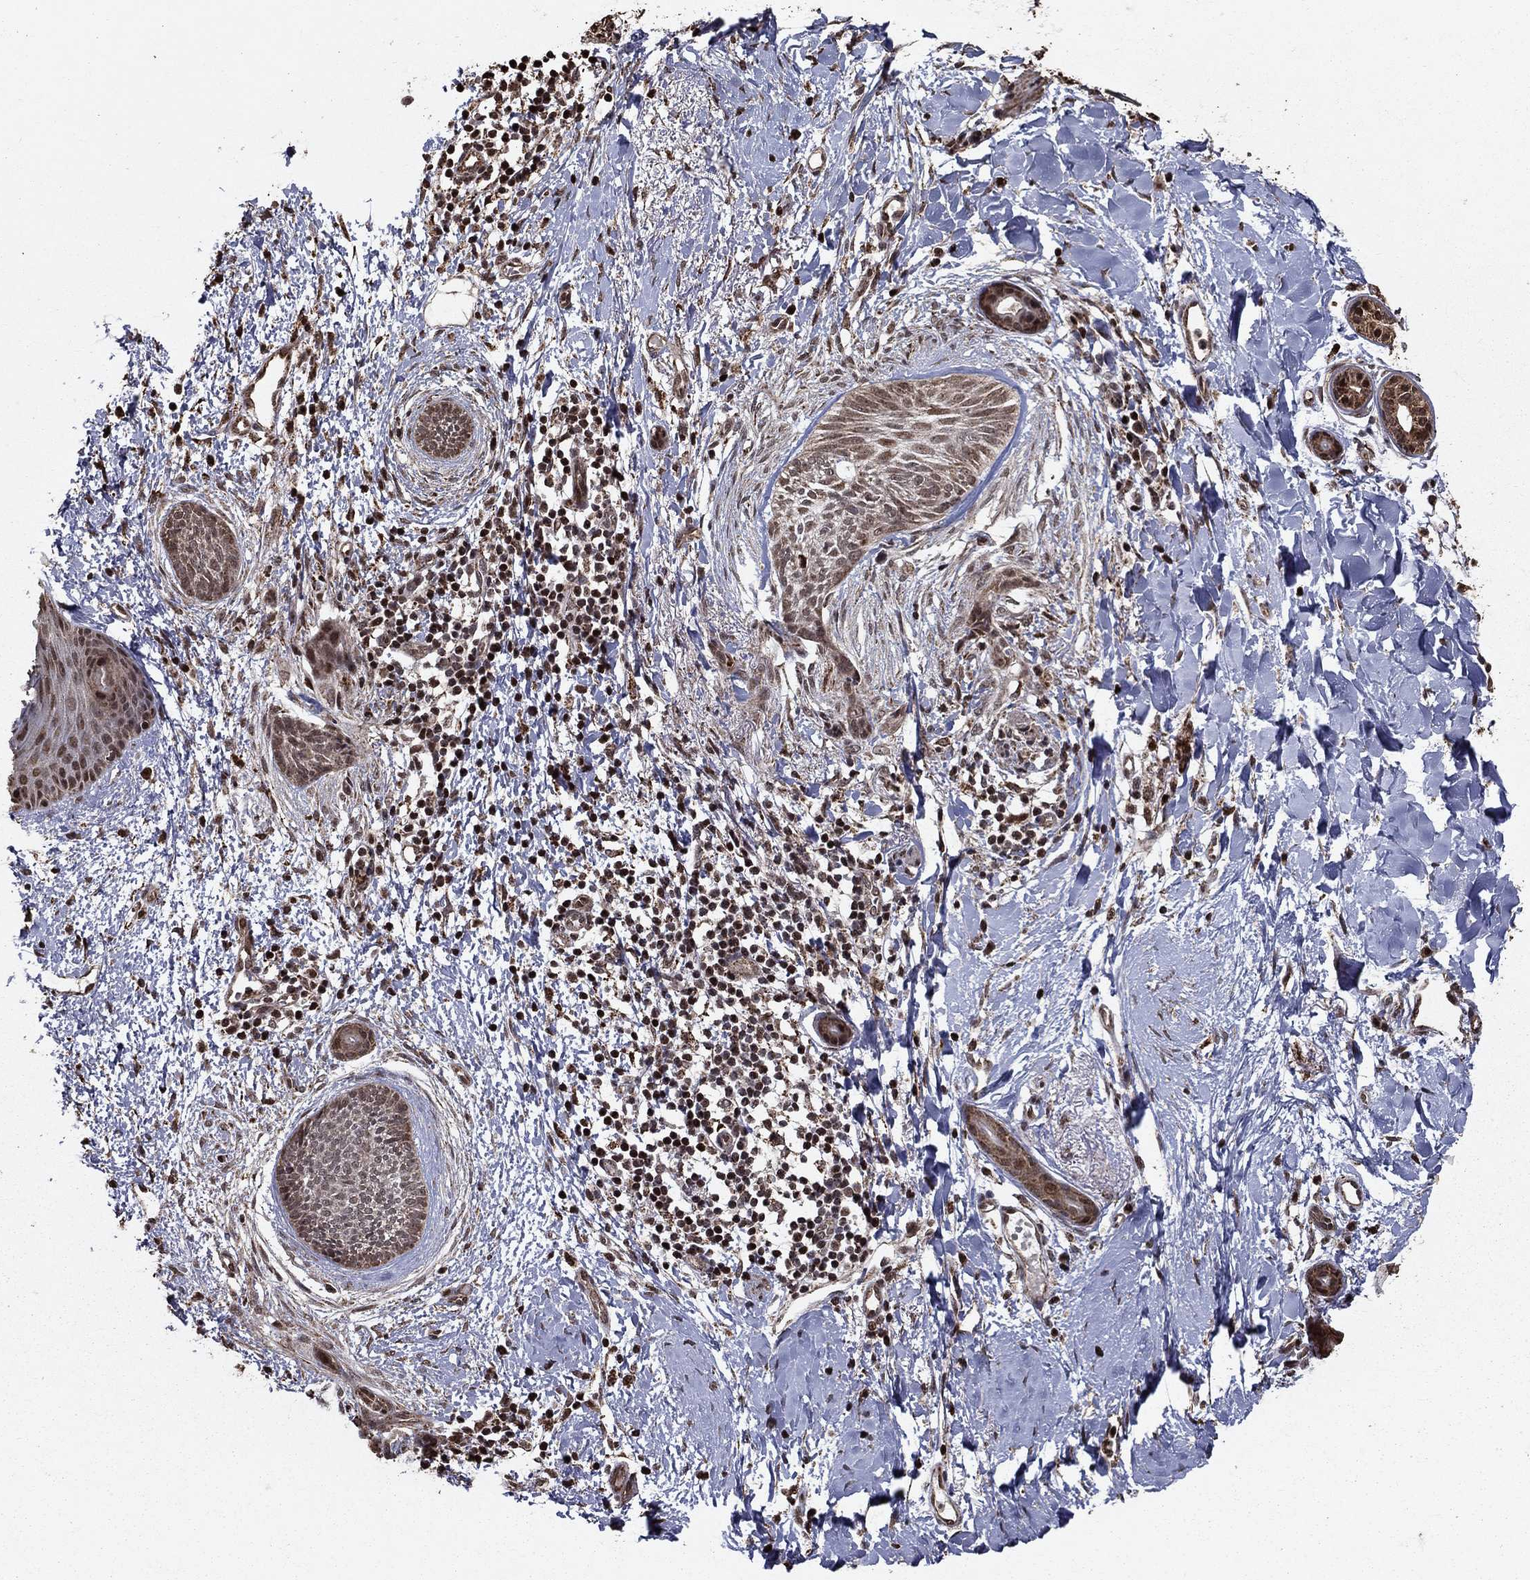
{"staining": {"intensity": "moderate", "quantity": "25%-75%", "location": "cytoplasmic/membranous"}, "tissue": "skin cancer", "cell_type": "Tumor cells", "image_type": "cancer", "snomed": [{"axis": "morphology", "description": "Basal cell carcinoma"}, {"axis": "topography", "description": "Skin"}], "caption": "Skin basal cell carcinoma stained with a protein marker displays moderate staining in tumor cells.", "gene": "ACOT13", "patient": {"sex": "female", "age": 65}}